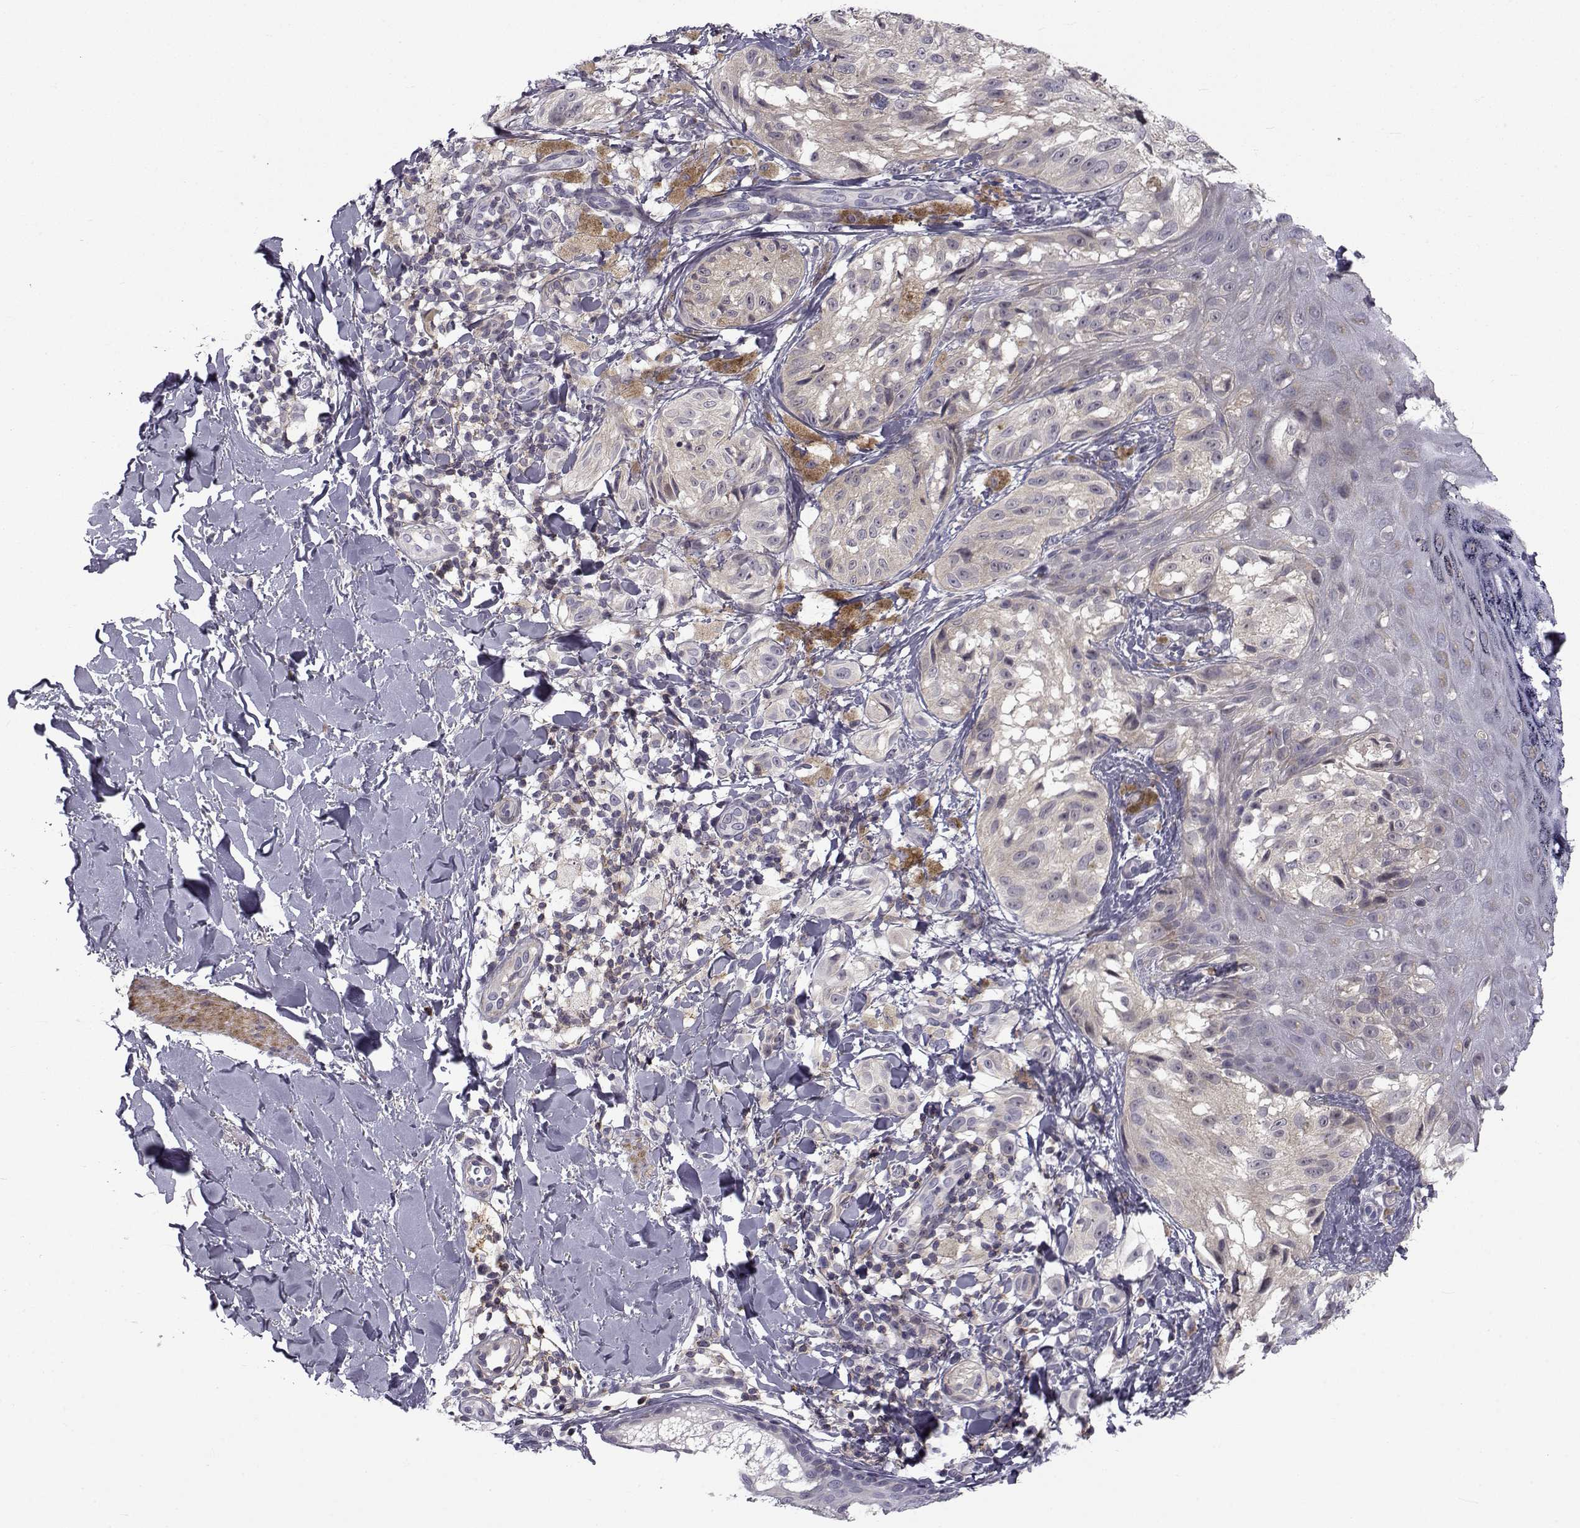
{"staining": {"intensity": "negative", "quantity": "none", "location": "none"}, "tissue": "melanoma", "cell_type": "Tumor cells", "image_type": "cancer", "snomed": [{"axis": "morphology", "description": "Malignant melanoma, NOS"}, {"axis": "topography", "description": "Skin"}], "caption": "IHC photomicrograph of melanoma stained for a protein (brown), which shows no expression in tumor cells.", "gene": "LRRC27", "patient": {"sex": "male", "age": 36}}